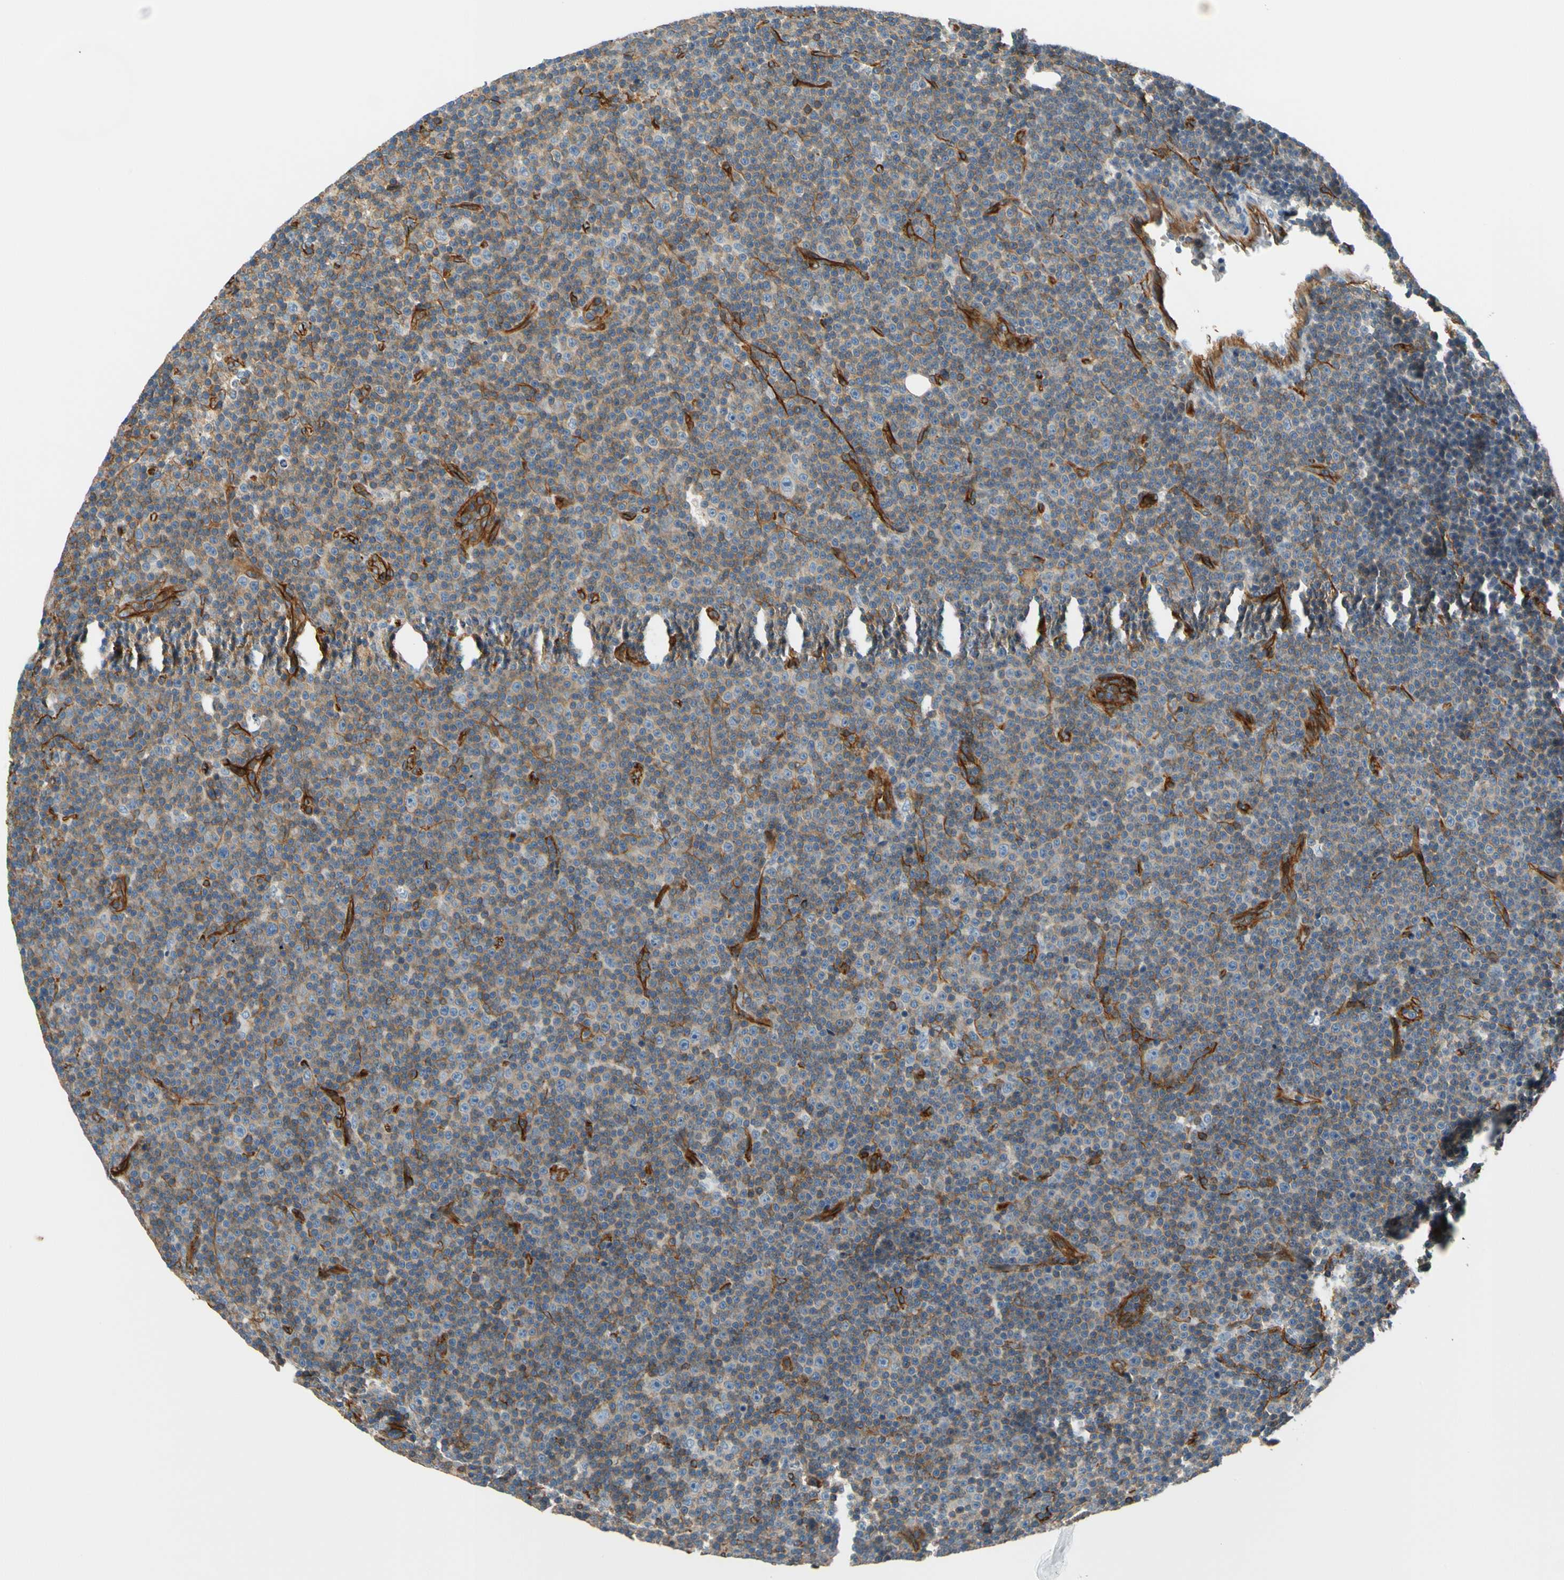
{"staining": {"intensity": "weak", "quantity": "25%-75%", "location": "cytoplasmic/membranous"}, "tissue": "lymphoma", "cell_type": "Tumor cells", "image_type": "cancer", "snomed": [{"axis": "morphology", "description": "Malignant lymphoma, non-Hodgkin's type, Low grade"}, {"axis": "topography", "description": "Lymph node"}], "caption": "Low-grade malignant lymphoma, non-Hodgkin's type stained for a protein (brown) displays weak cytoplasmic/membranous positive positivity in approximately 25%-75% of tumor cells.", "gene": "SPTAN1", "patient": {"sex": "female", "age": 67}}